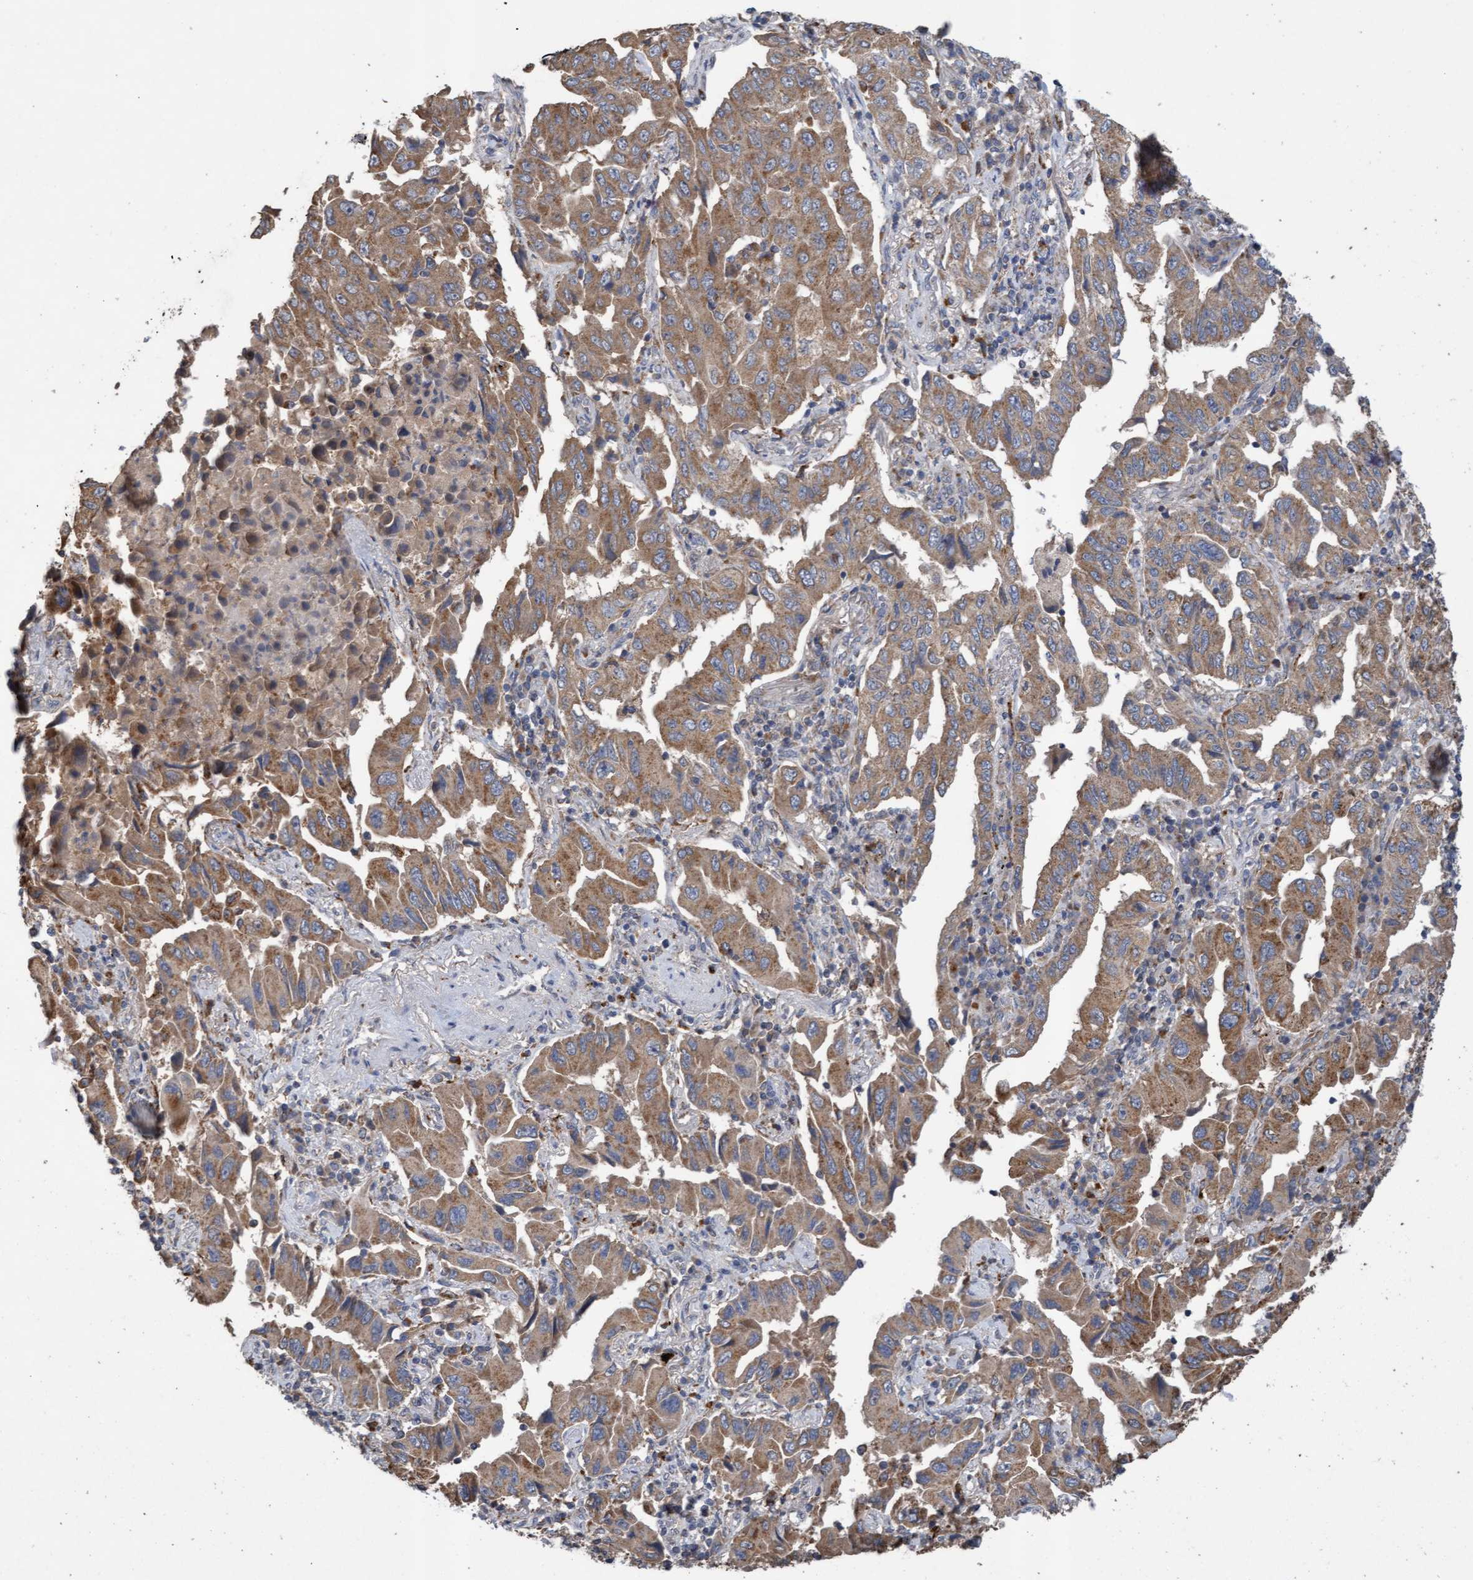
{"staining": {"intensity": "moderate", "quantity": ">75%", "location": "cytoplasmic/membranous"}, "tissue": "lung cancer", "cell_type": "Tumor cells", "image_type": "cancer", "snomed": [{"axis": "morphology", "description": "Adenocarcinoma, NOS"}, {"axis": "topography", "description": "Lung"}], "caption": "Protein expression analysis of human lung adenocarcinoma reveals moderate cytoplasmic/membranous staining in approximately >75% of tumor cells.", "gene": "ATPAF2", "patient": {"sex": "female", "age": 65}}